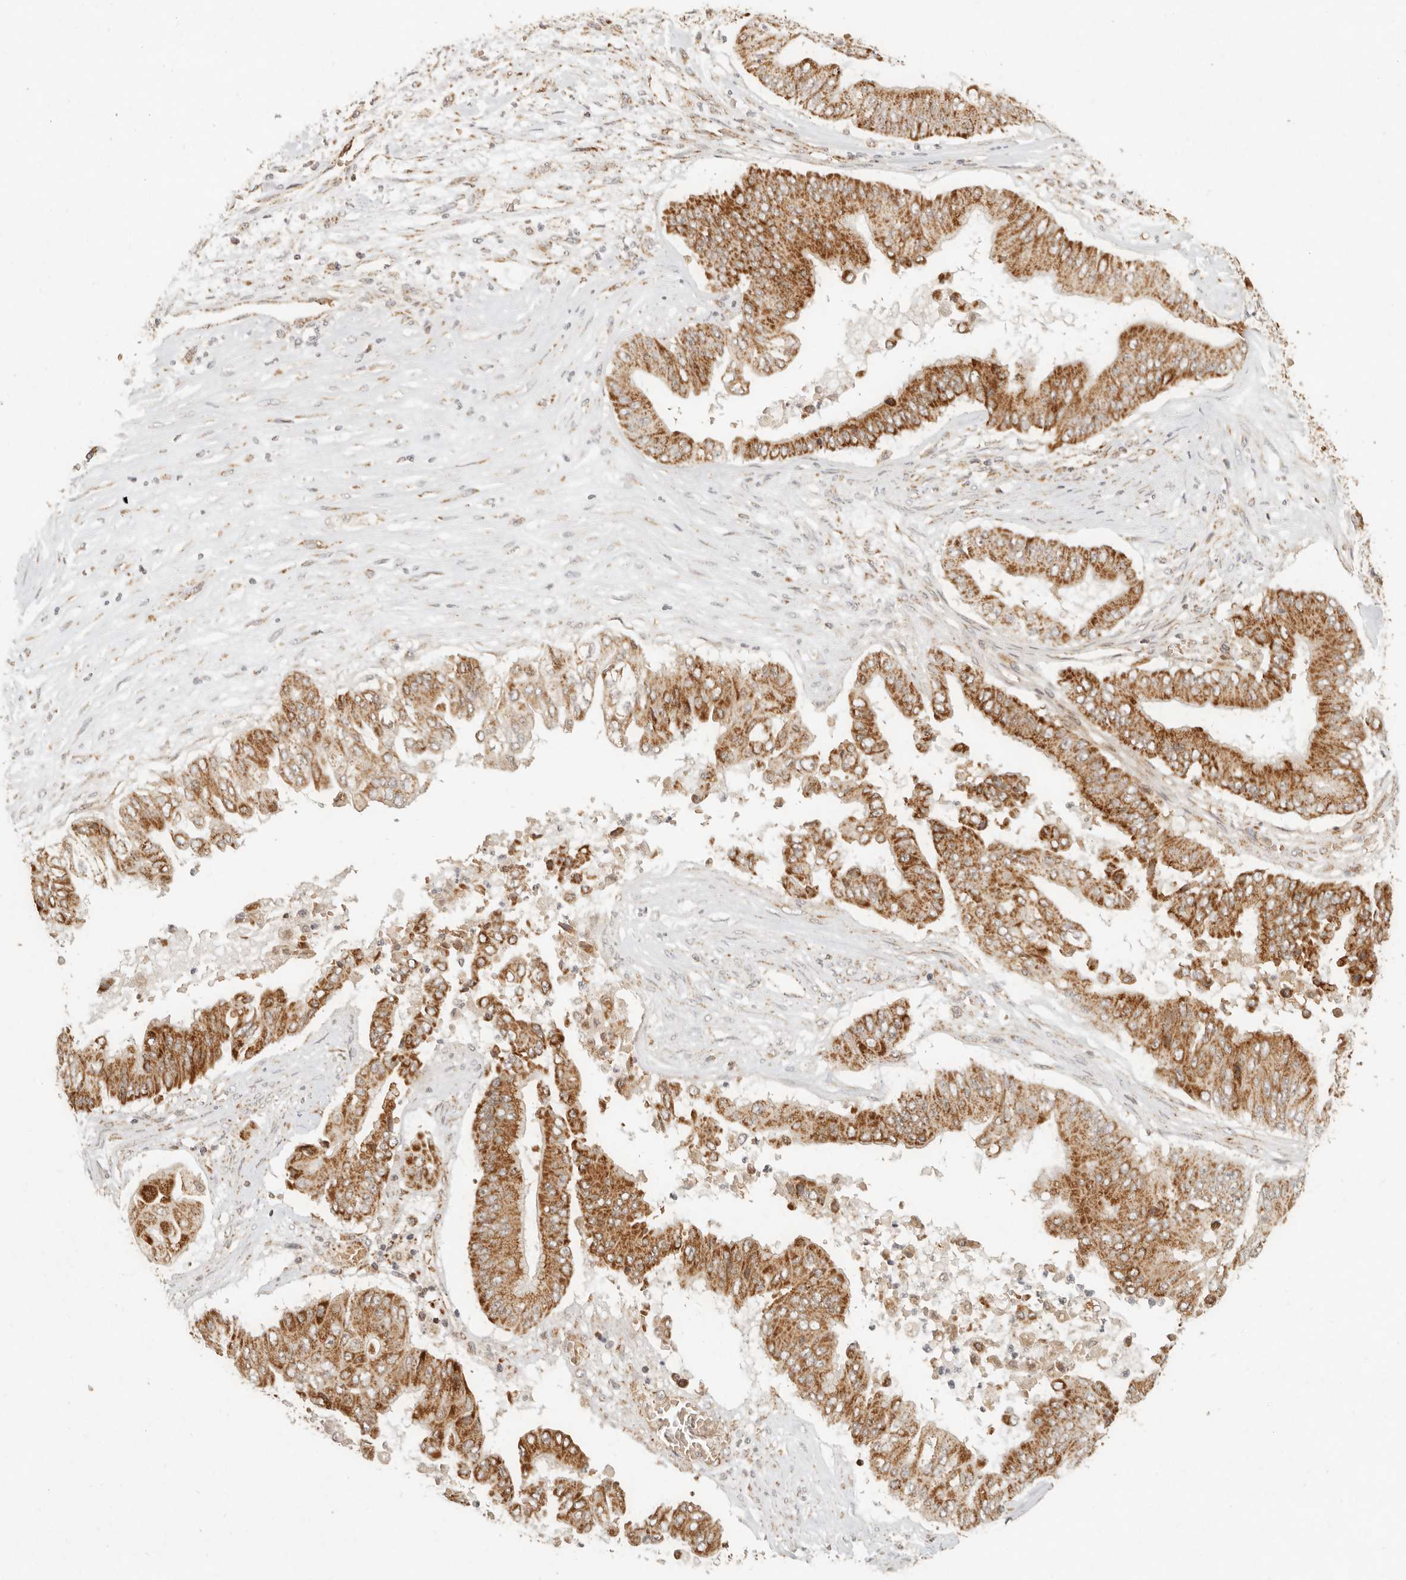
{"staining": {"intensity": "strong", "quantity": ">75%", "location": "cytoplasmic/membranous"}, "tissue": "pancreatic cancer", "cell_type": "Tumor cells", "image_type": "cancer", "snomed": [{"axis": "morphology", "description": "Adenocarcinoma, NOS"}, {"axis": "topography", "description": "Pancreas"}], "caption": "Immunohistochemical staining of pancreatic adenocarcinoma demonstrates high levels of strong cytoplasmic/membranous protein positivity in about >75% of tumor cells. The protein of interest is shown in brown color, while the nuclei are stained blue.", "gene": "MRPL55", "patient": {"sex": "female", "age": 77}}